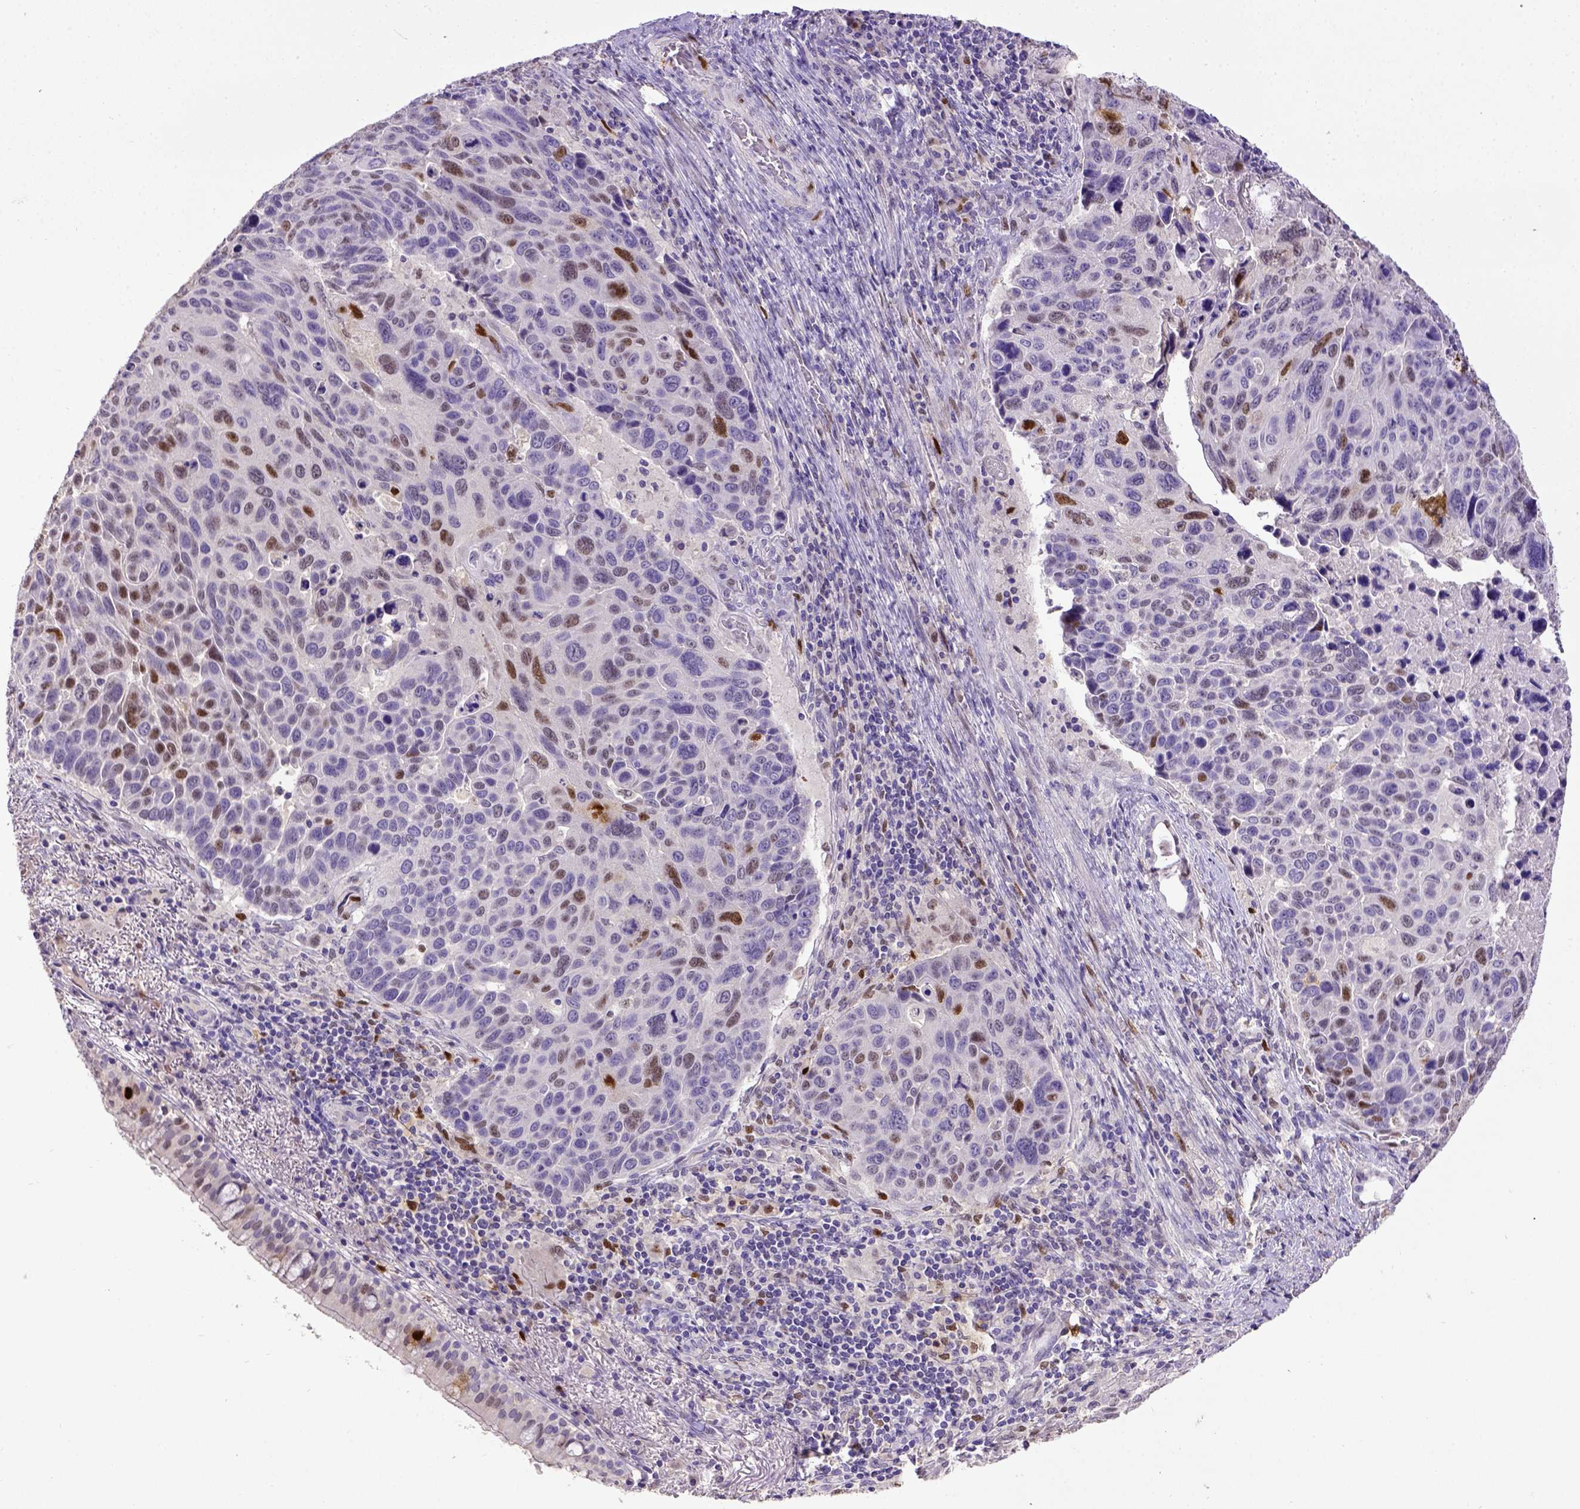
{"staining": {"intensity": "moderate", "quantity": "25%-75%", "location": "nuclear"}, "tissue": "lung cancer", "cell_type": "Tumor cells", "image_type": "cancer", "snomed": [{"axis": "morphology", "description": "Squamous cell carcinoma, NOS"}, {"axis": "topography", "description": "Lung"}], "caption": "Protein analysis of squamous cell carcinoma (lung) tissue demonstrates moderate nuclear expression in approximately 25%-75% of tumor cells. The staining is performed using DAB brown chromogen to label protein expression. The nuclei are counter-stained blue using hematoxylin.", "gene": "CDKN1A", "patient": {"sex": "male", "age": 68}}